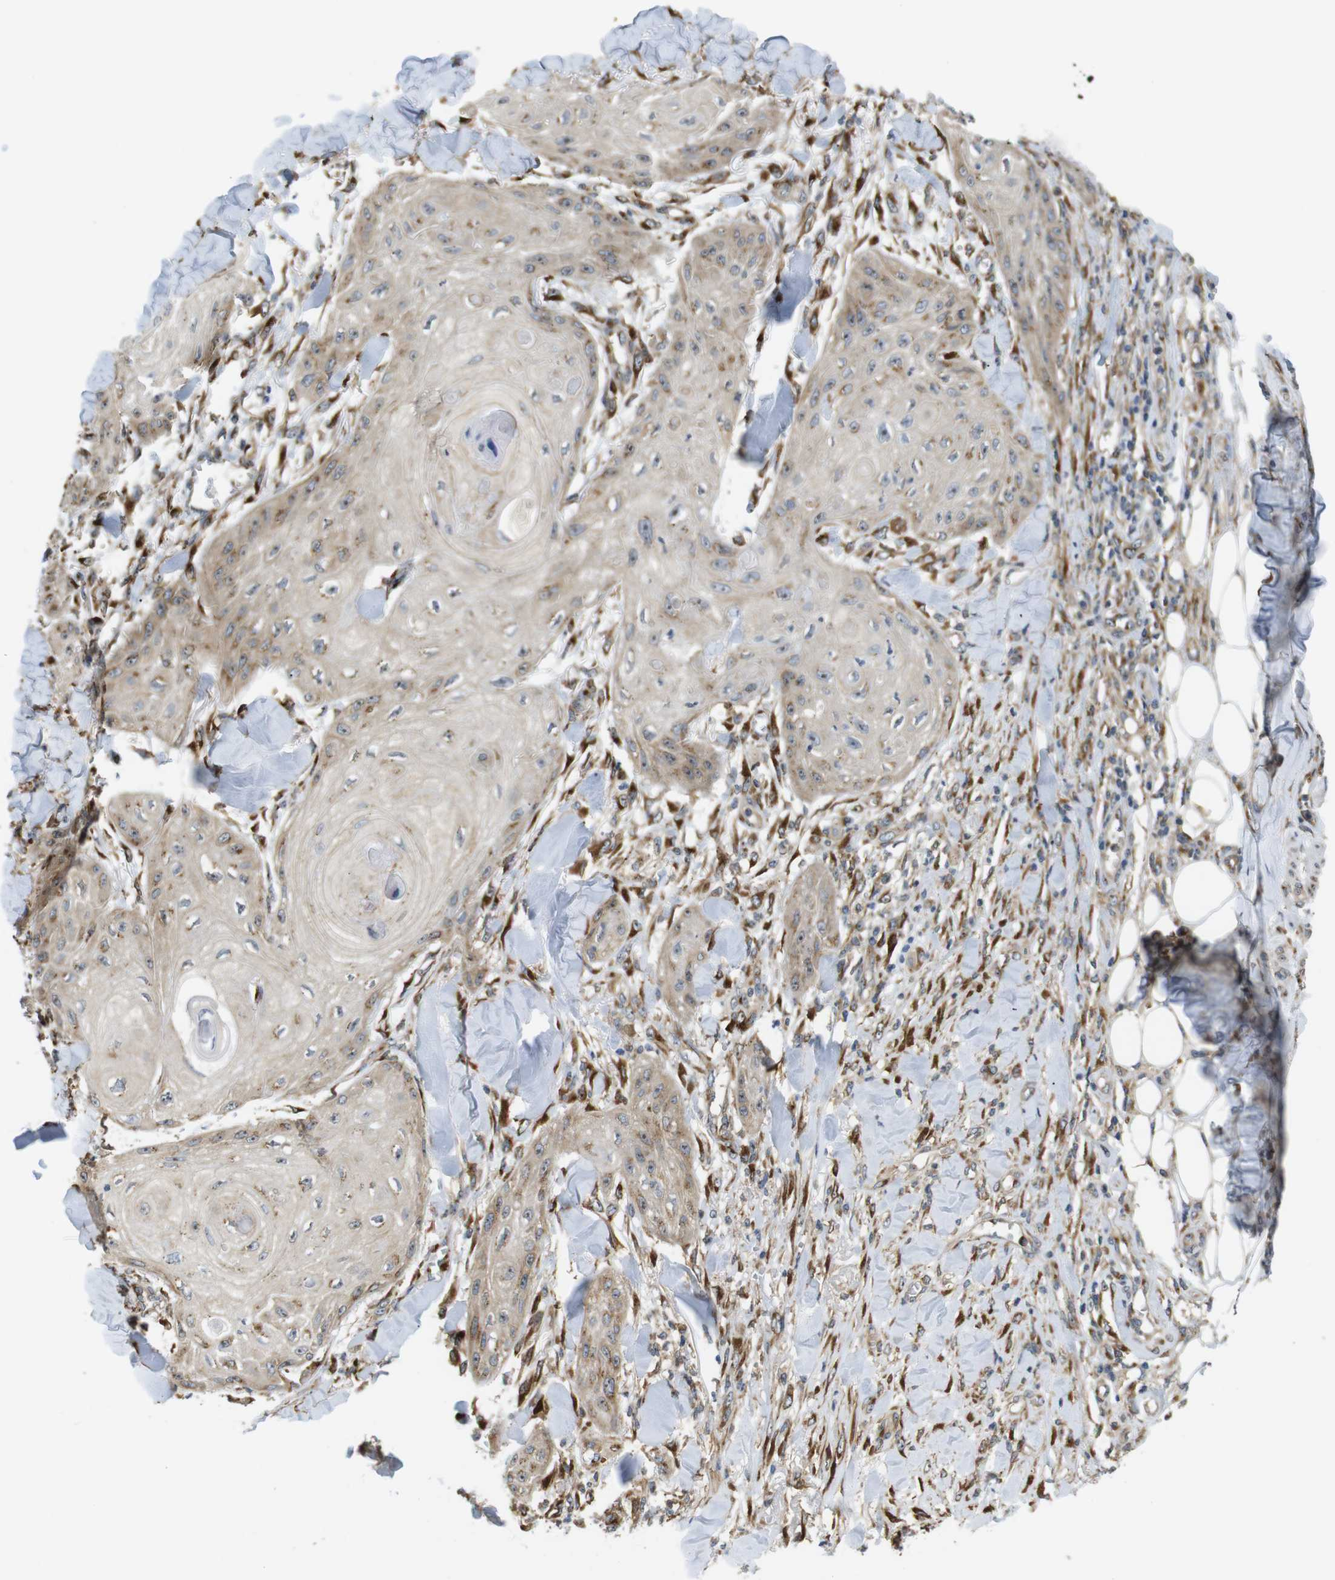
{"staining": {"intensity": "weak", "quantity": "<25%", "location": "cytoplasmic/membranous"}, "tissue": "skin cancer", "cell_type": "Tumor cells", "image_type": "cancer", "snomed": [{"axis": "morphology", "description": "Squamous cell carcinoma, NOS"}, {"axis": "topography", "description": "Skin"}], "caption": "This is an immunohistochemistry image of human skin cancer (squamous cell carcinoma). There is no expression in tumor cells.", "gene": "TMEM143", "patient": {"sex": "male", "age": 74}}